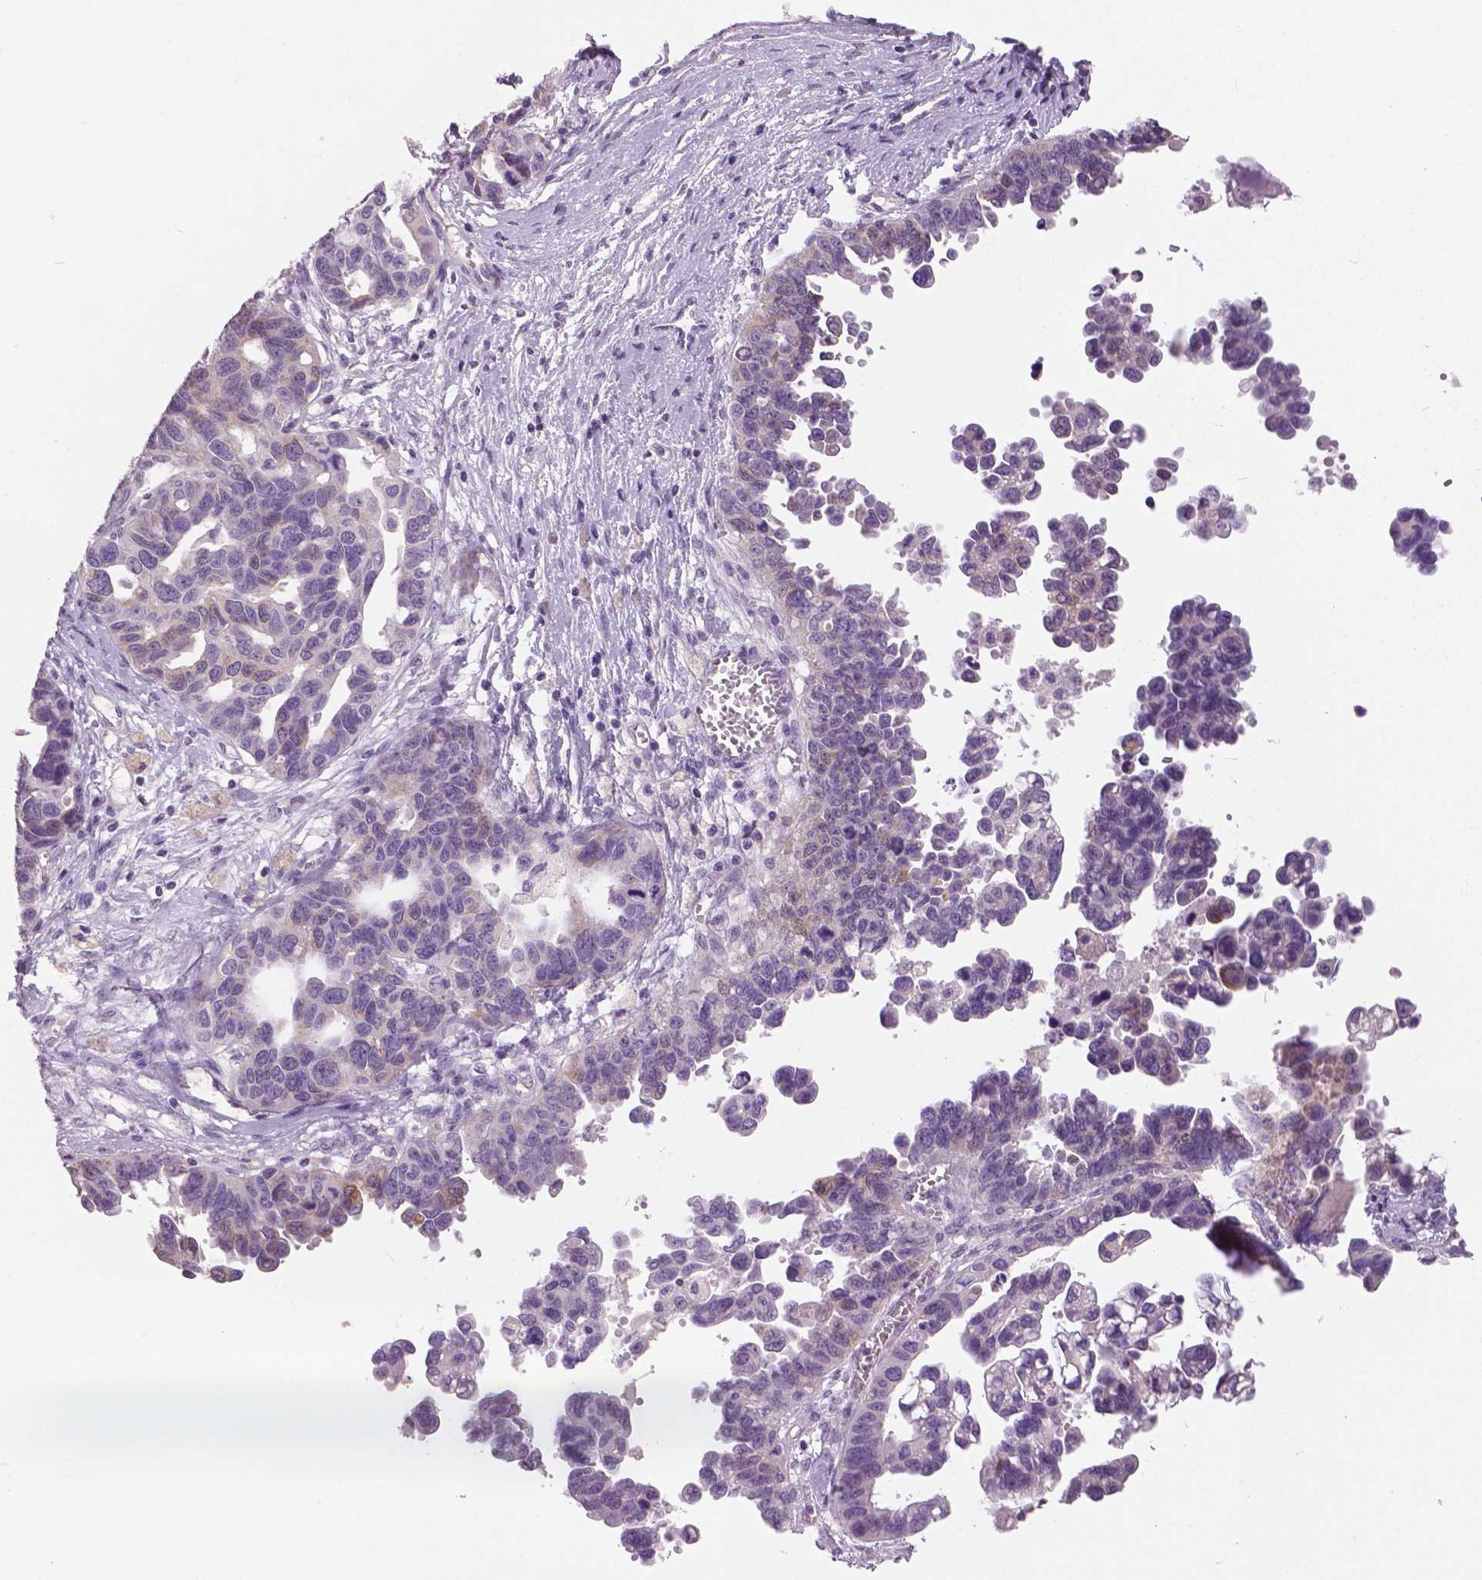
{"staining": {"intensity": "negative", "quantity": "none", "location": "none"}, "tissue": "ovarian cancer", "cell_type": "Tumor cells", "image_type": "cancer", "snomed": [{"axis": "morphology", "description": "Cystadenocarcinoma, serous, NOS"}, {"axis": "topography", "description": "Ovary"}], "caption": "A photomicrograph of ovarian cancer (serous cystadenocarcinoma) stained for a protein reveals no brown staining in tumor cells.", "gene": "GRIN2A", "patient": {"sex": "female", "age": 69}}